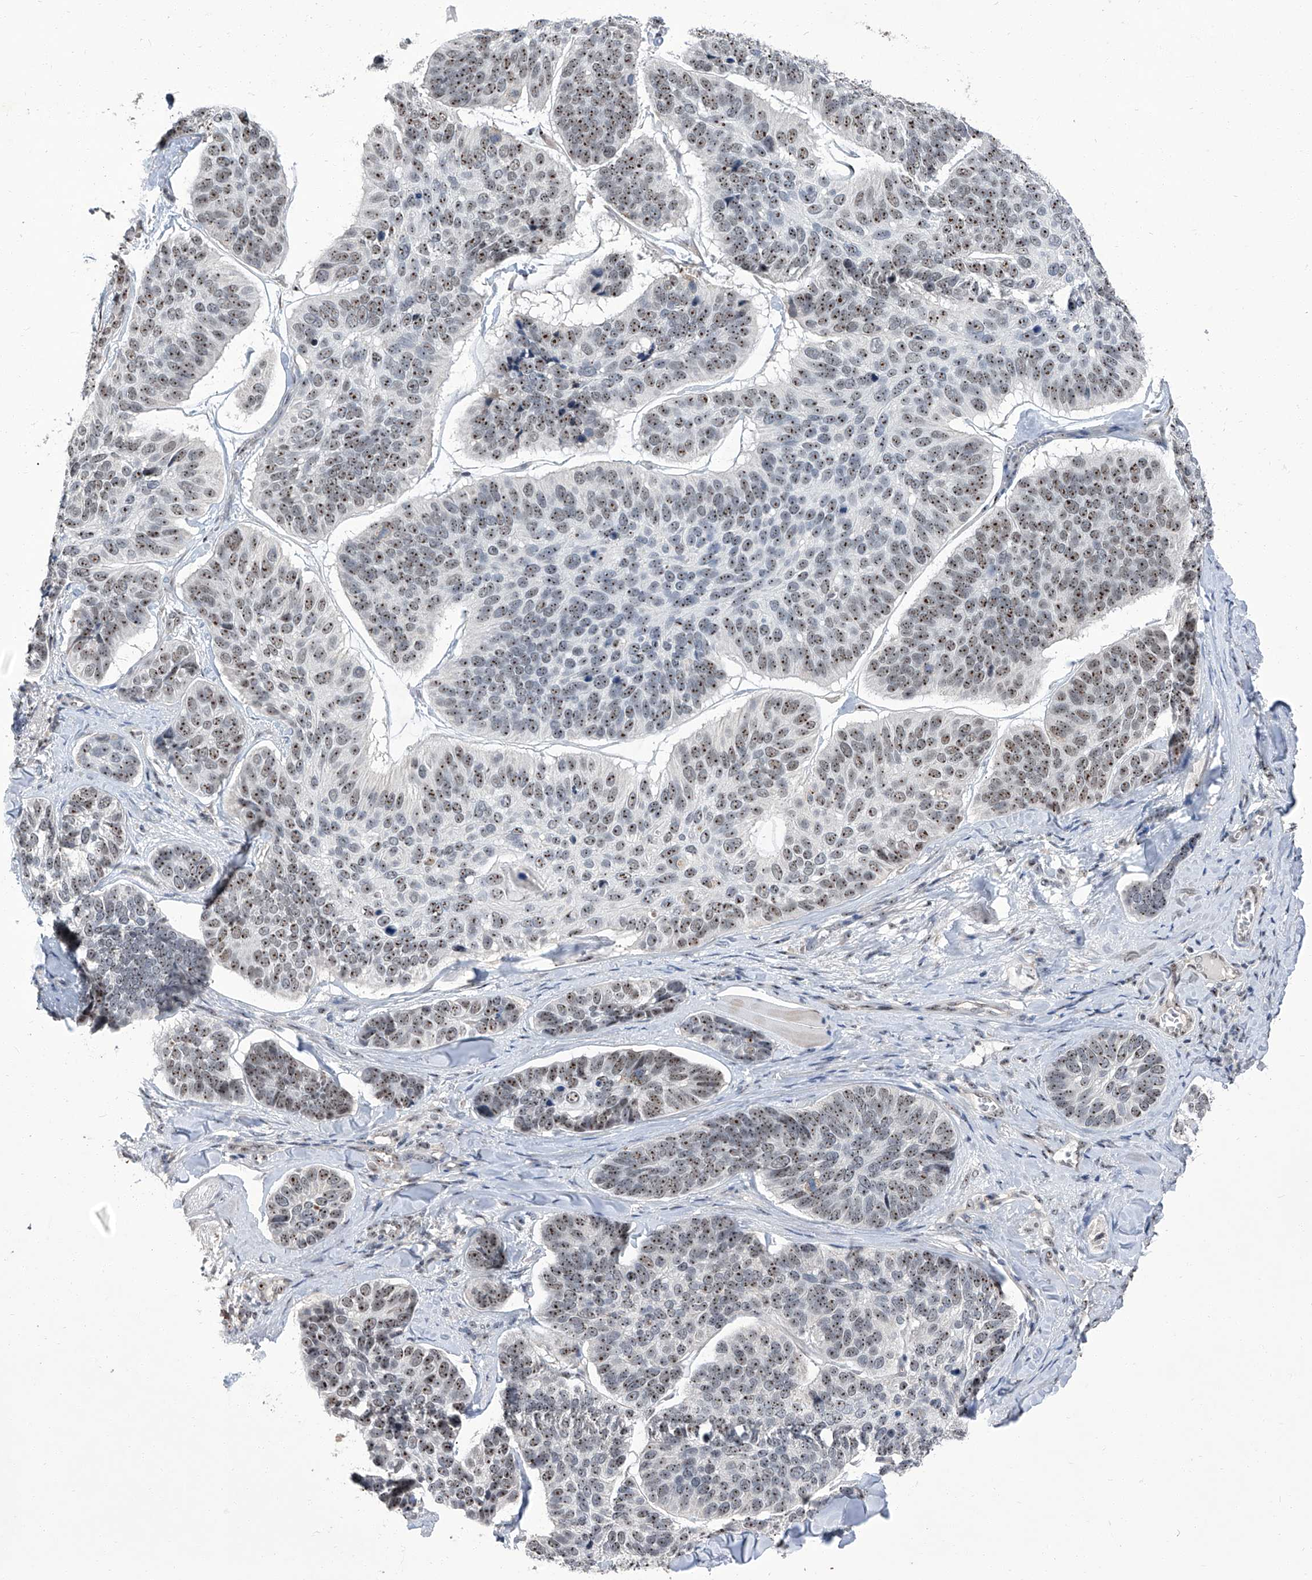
{"staining": {"intensity": "moderate", "quantity": ">75%", "location": "nuclear"}, "tissue": "skin cancer", "cell_type": "Tumor cells", "image_type": "cancer", "snomed": [{"axis": "morphology", "description": "Basal cell carcinoma"}, {"axis": "topography", "description": "Skin"}], "caption": "Tumor cells exhibit moderate nuclear positivity in about >75% of cells in skin cancer. The staining is performed using DAB brown chromogen to label protein expression. The nuclei are counter-stained blue using hematoxylin.", "gene": "CMTR1", "patient": {"sex": "male", "age": 62}}